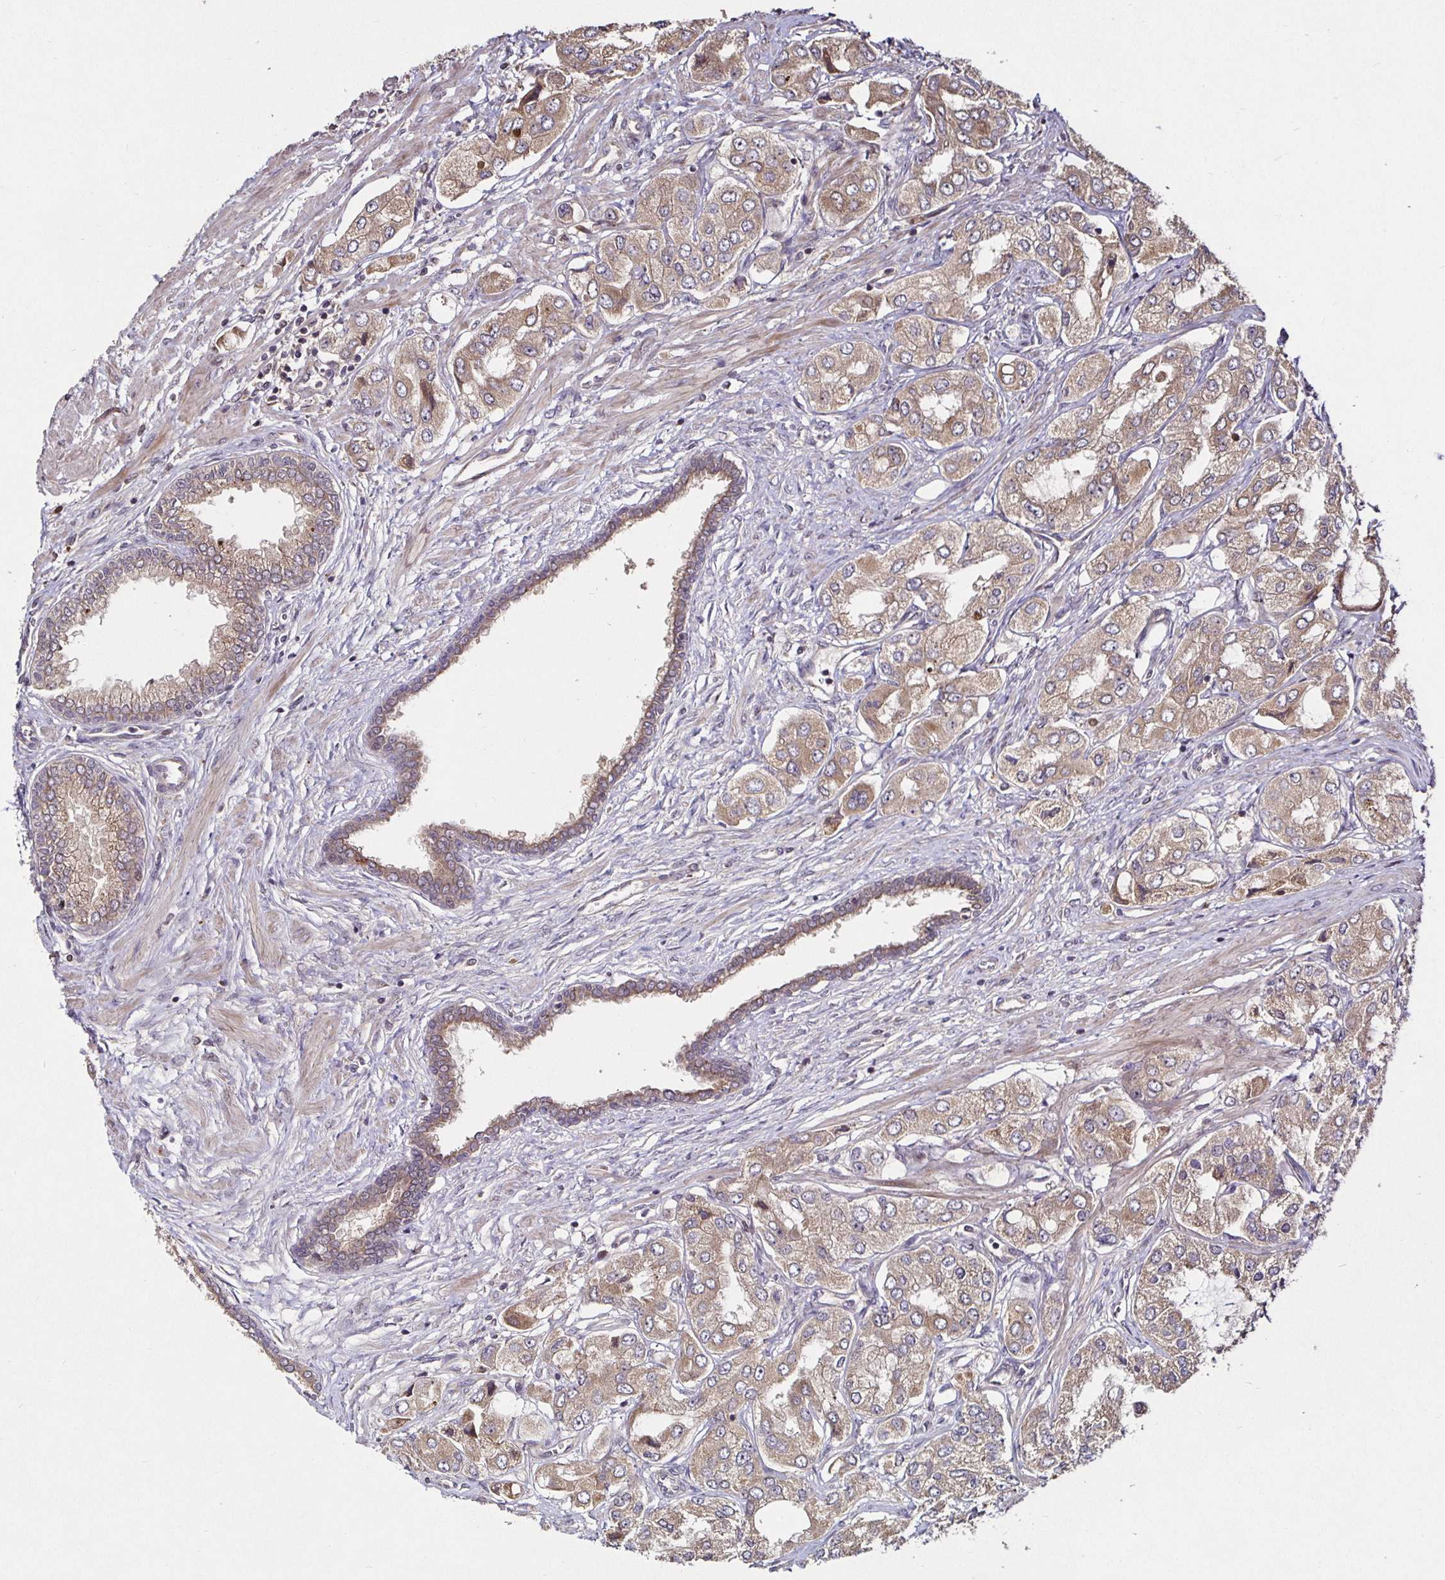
{"staining": {"intensity": "moderate", "quantity": ">75%", "location": "cytoplasmic/membranous"}, "tissue": "prostate cancer", "cell_type": "Tumor cells", "image_type": "cancer", "snomed": [{"axis": "morphology", "description": "Adenocarcinoma, Low grade"}, {"axis": "topography", "description": "Prostate"}], "caption": "Protein positivity by immunohistochemistry (IHC) displays moderate cytoplasmic/membranous expression in about >75% of tumor cells in prostate cancer.", "gene": "SMYD3", "patient": {"sex": "male", "age": 69}}